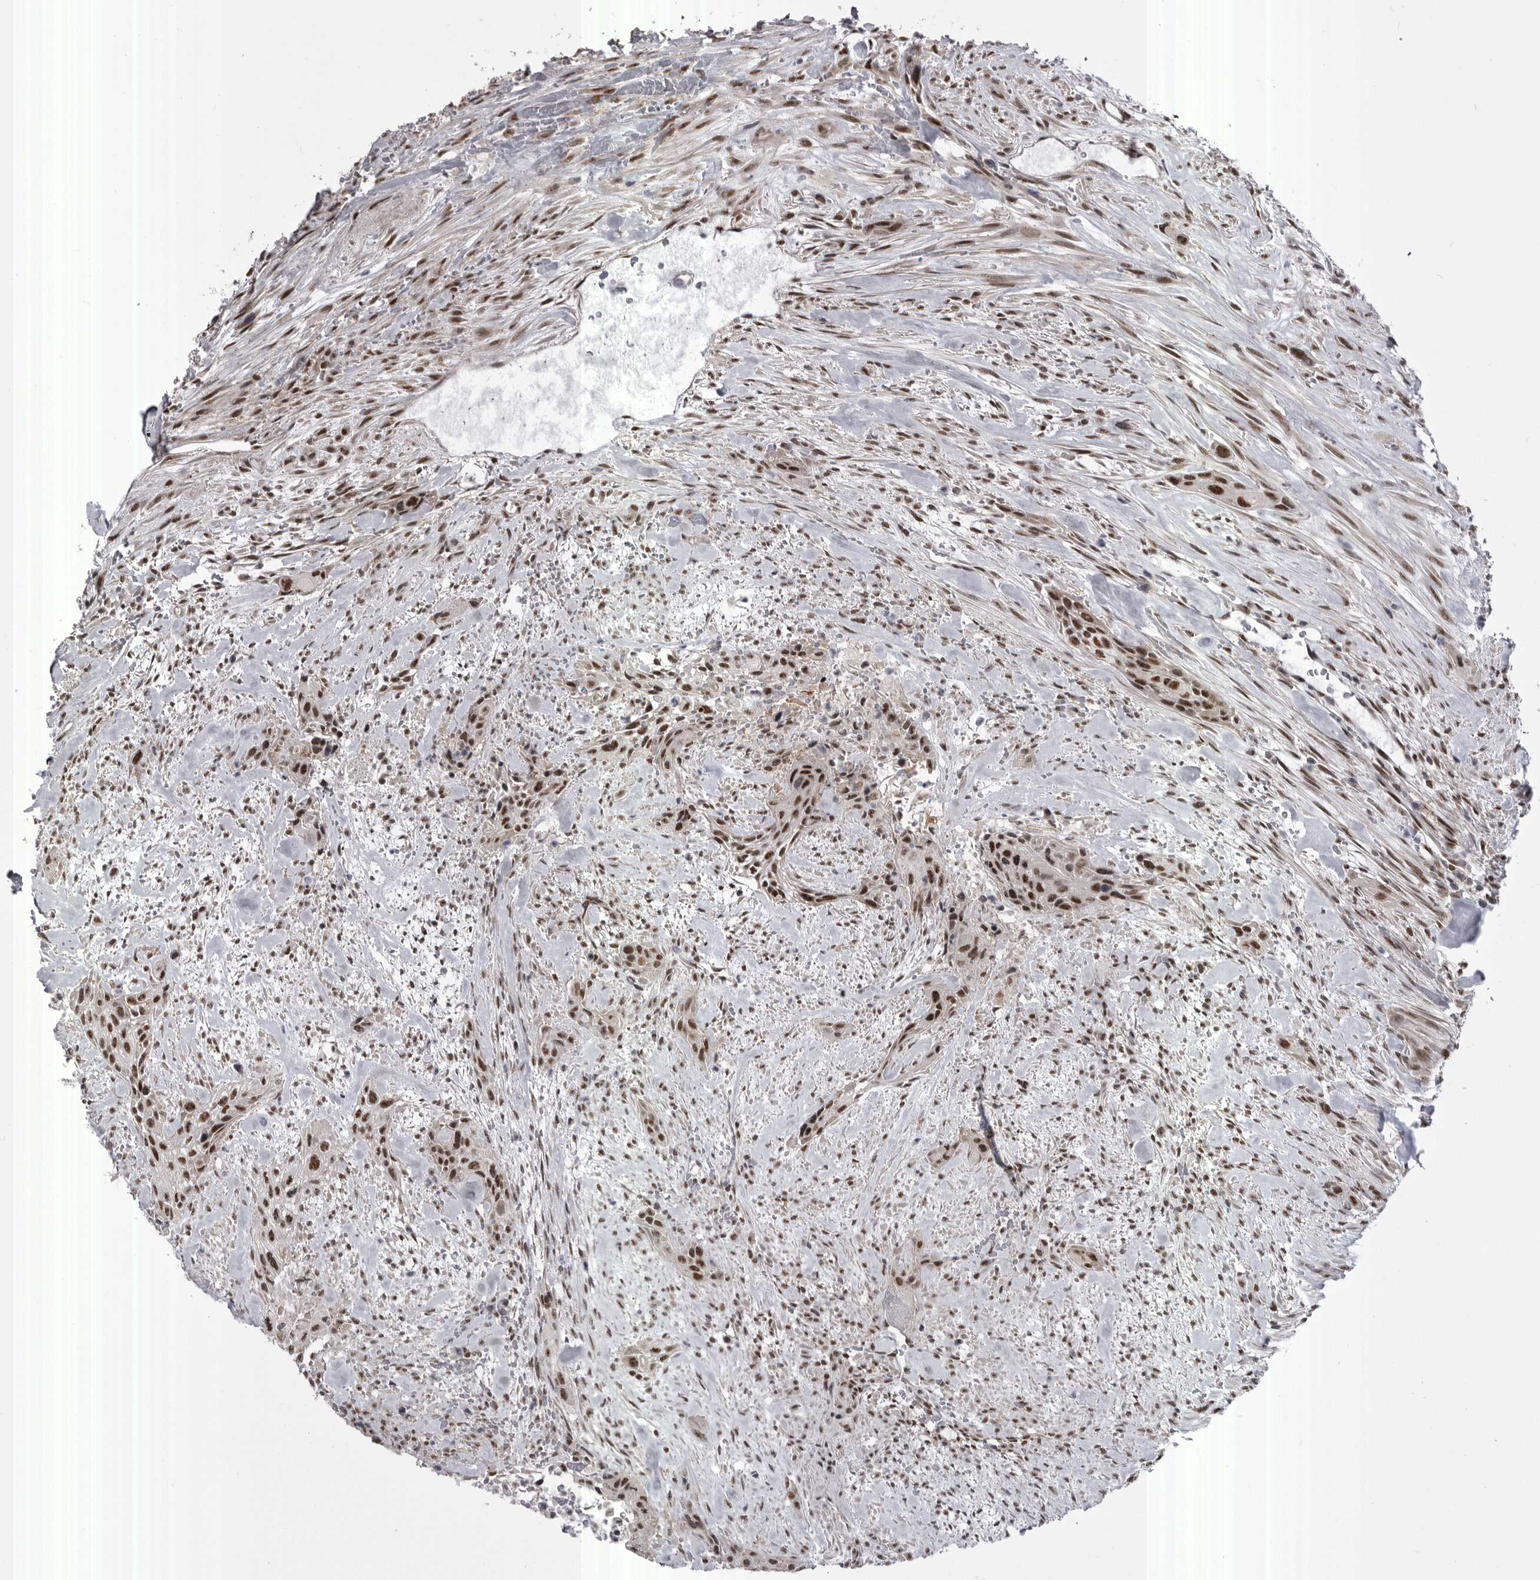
{"staining": {"intensity": "strong", "quantity": ">75%", "location": "nuclear"}, "tissue": "urothelial cancer", "cell_type": "Tumor cells", "image_type": "cancer", "snomed": [{"axis": "morphology", "description": "Urothelial carcinoma, High grade"}, {"axis": "topography", "description": "Urinary bladder"}], "caption": "Immunohistochemistry (IHC) of urothelial cancer displays high levels of strong nuclear positivity in approximately >75% of tumor cells.", "gene": "MEPCE", "patient": {"sex": "male", "age": 35}}